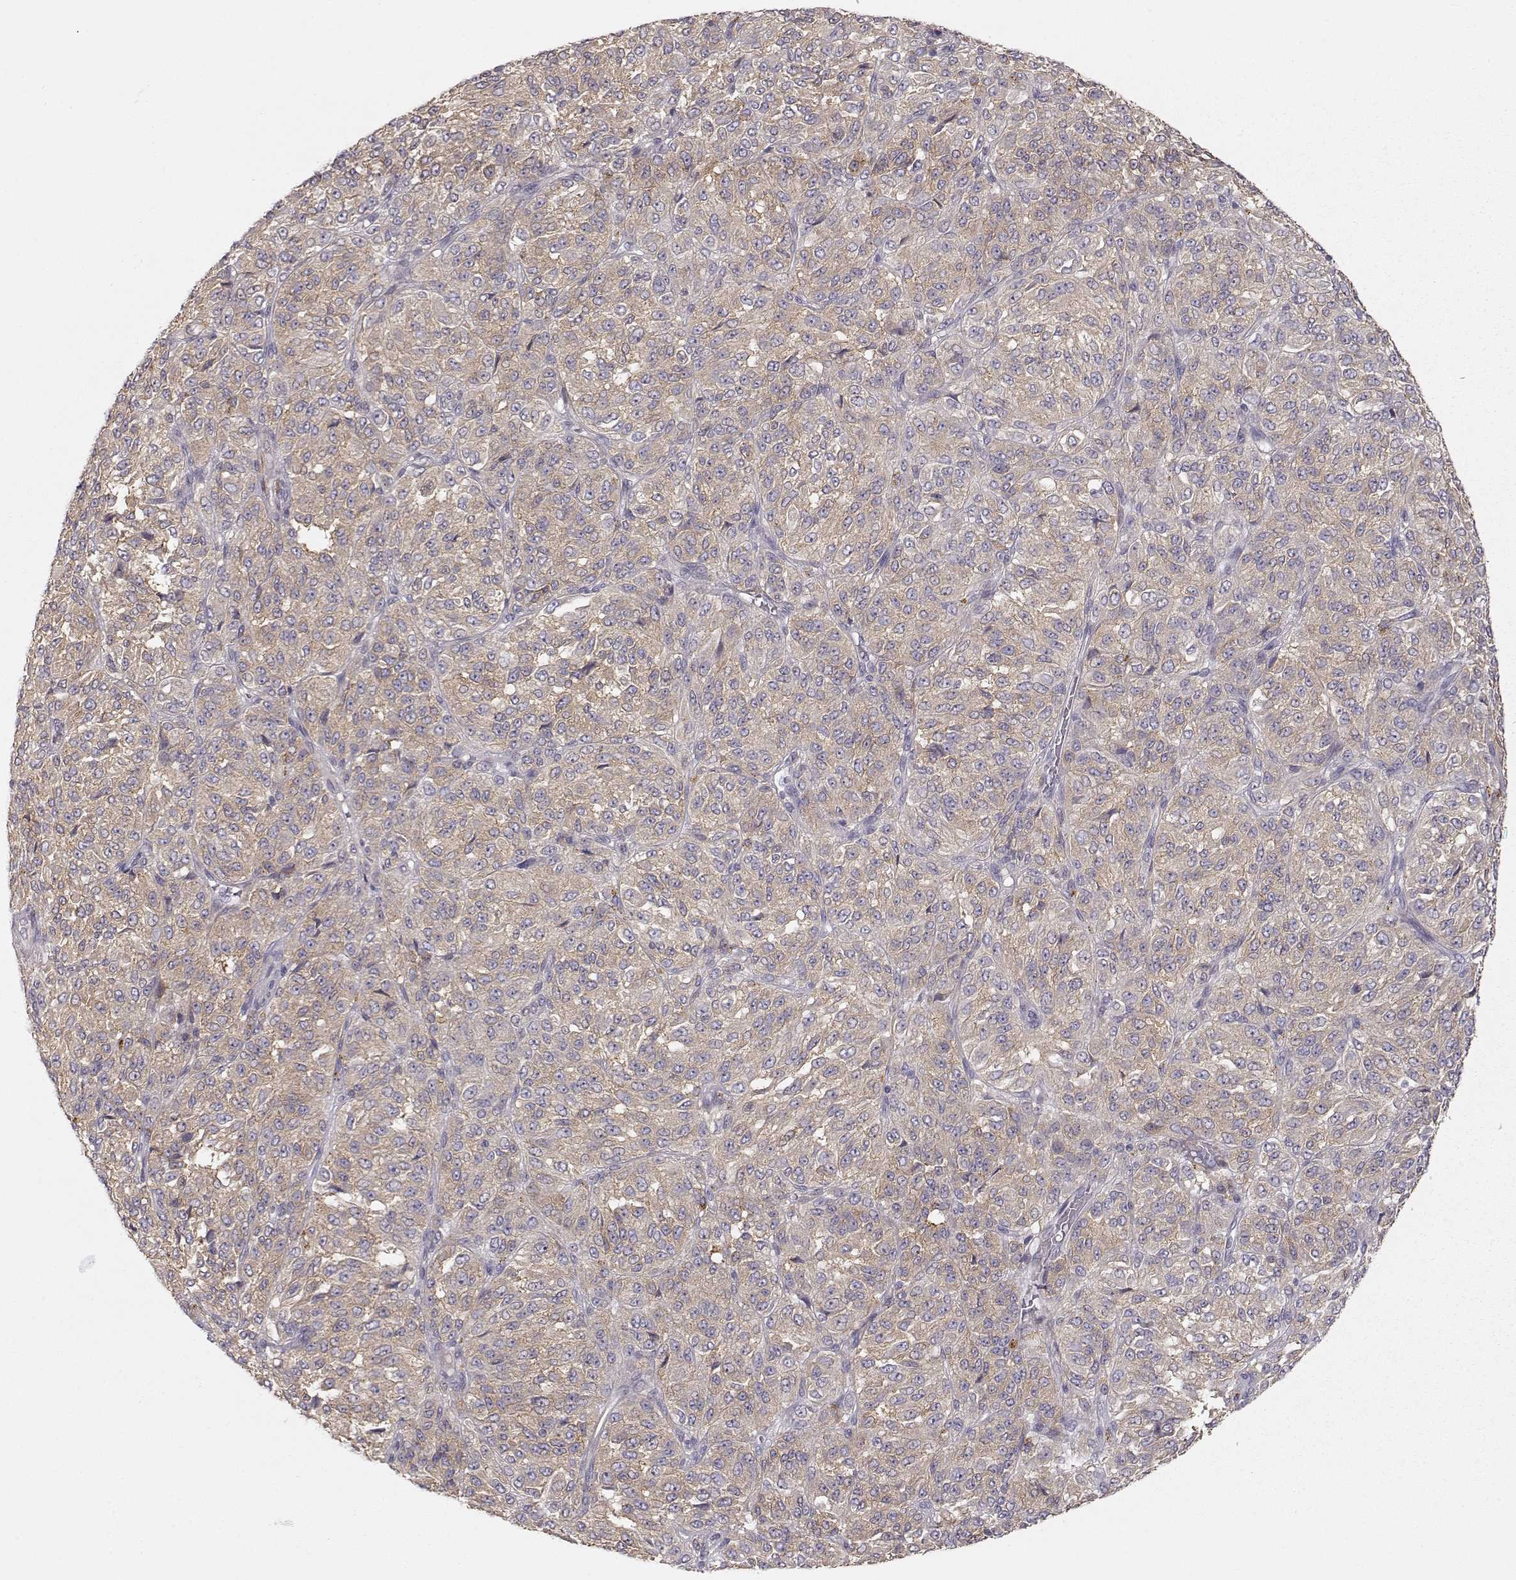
{"staining": {"intensity": "weak", "quantity": ">75%", "location": "cytoplasmic/membranous"}, "tissue": "melanoma", "cell_type": "Tumor cells", "image_type": "cancer", "snomed": [{"axis": "morphology", "description": "Malignant melanoma, Metastatic site"}, {"axis": "topography", "description": "Brain"}], "caption": "This is an image of immunohistochemistry staining of malignant melanoma (metastatic site), which shows weak positivity in the cytoplasmic/membranous of tumor cells.", "gene": "ARHGAP8", "patient": {"sex": "female", "age": 56}}